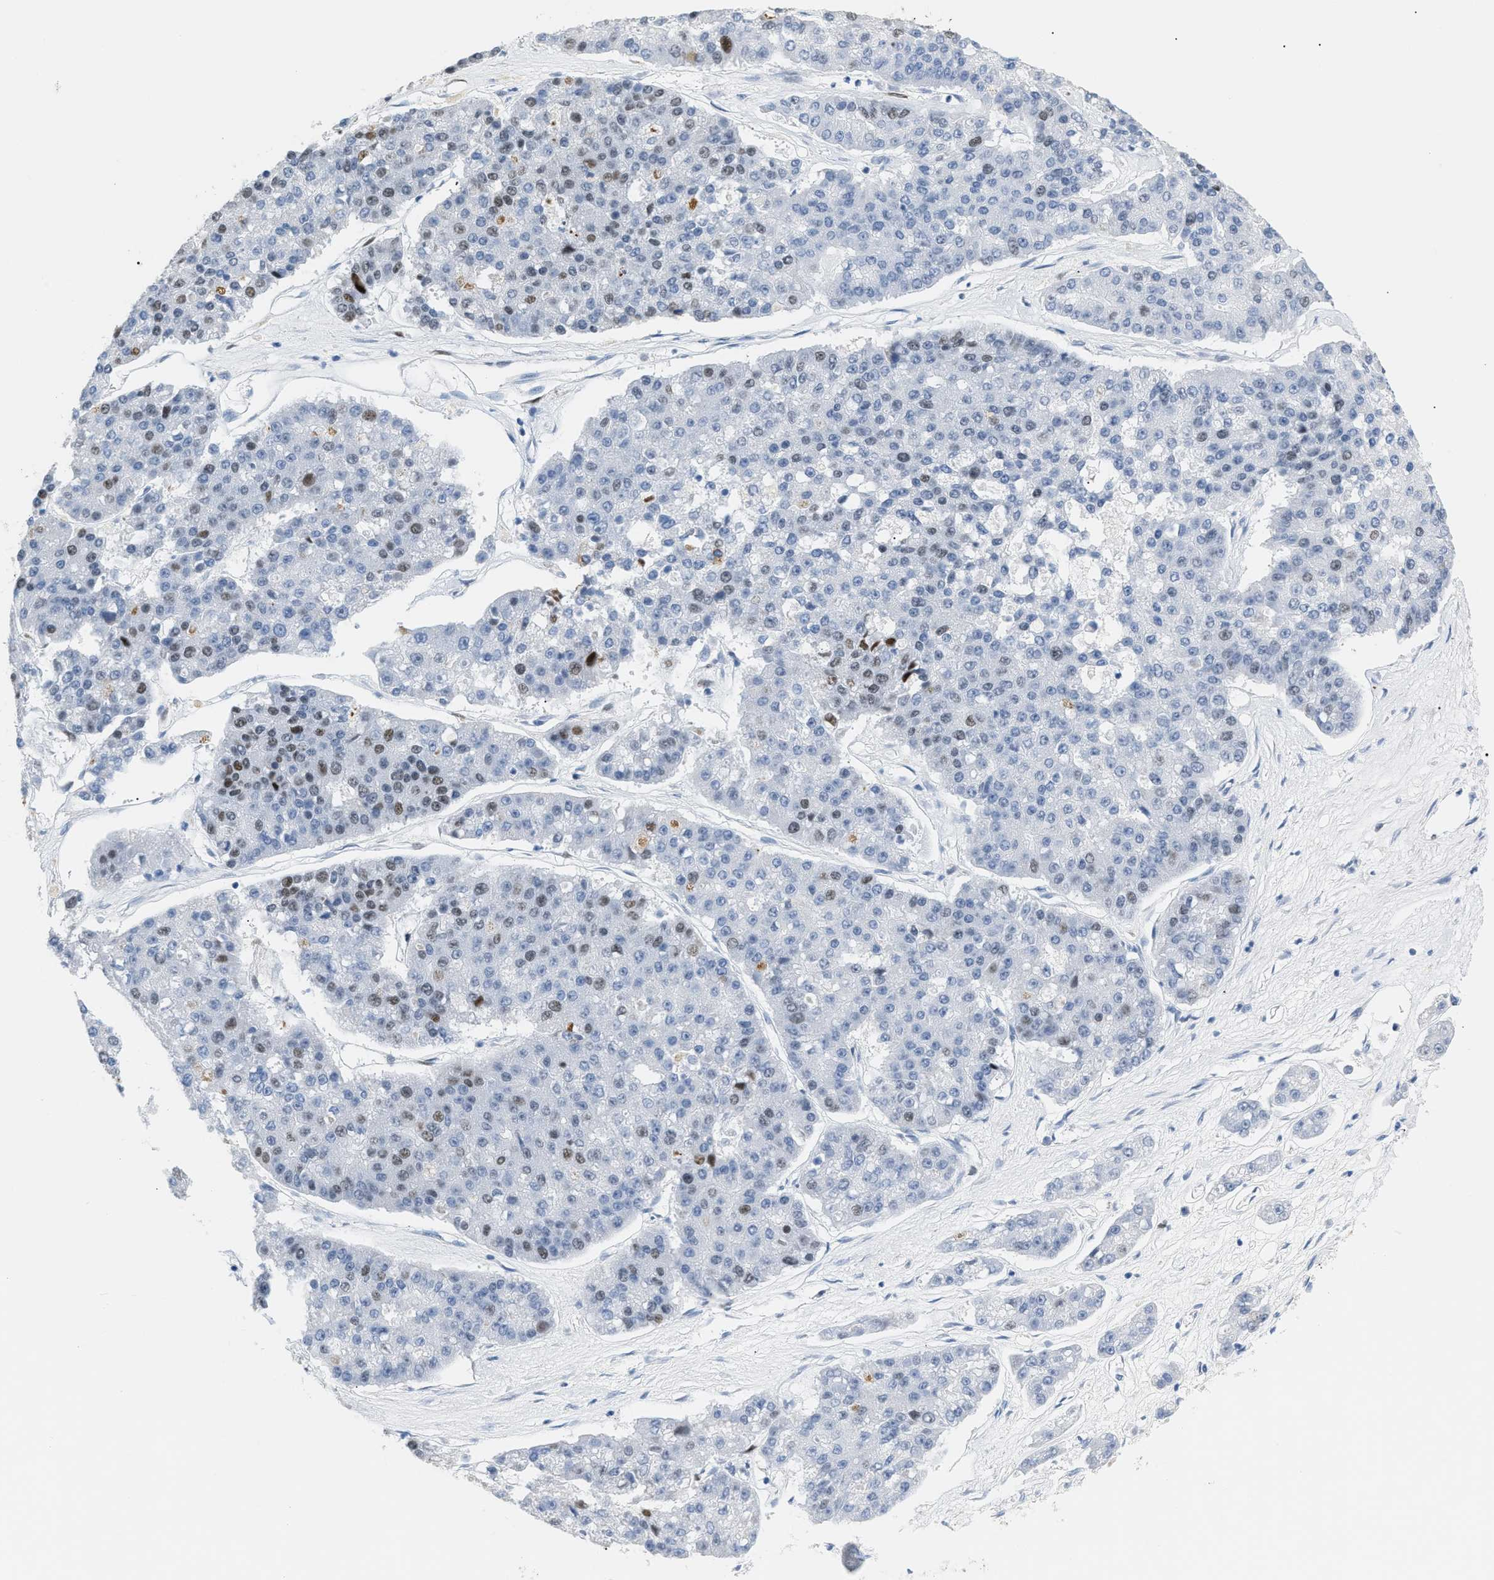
{"staining": {"intensity": "weak", "quantity": "<25%", "location": "nuclear"}, "tissue": "pancreatic cancer", "cell_type": "Tumor cells", "image_type": "cancer", "snomed": [{"axis": "morphology", "description": "Adenocarcinoma, NOS"}, {"axis": "topography", "description": "Pancreas"}], "caption": "The micrograph exhibits no significant staining in tumor cells of pancreatic cancer.", "gene": "MCM7", "patient": {"sex": "male", "age": 50}}